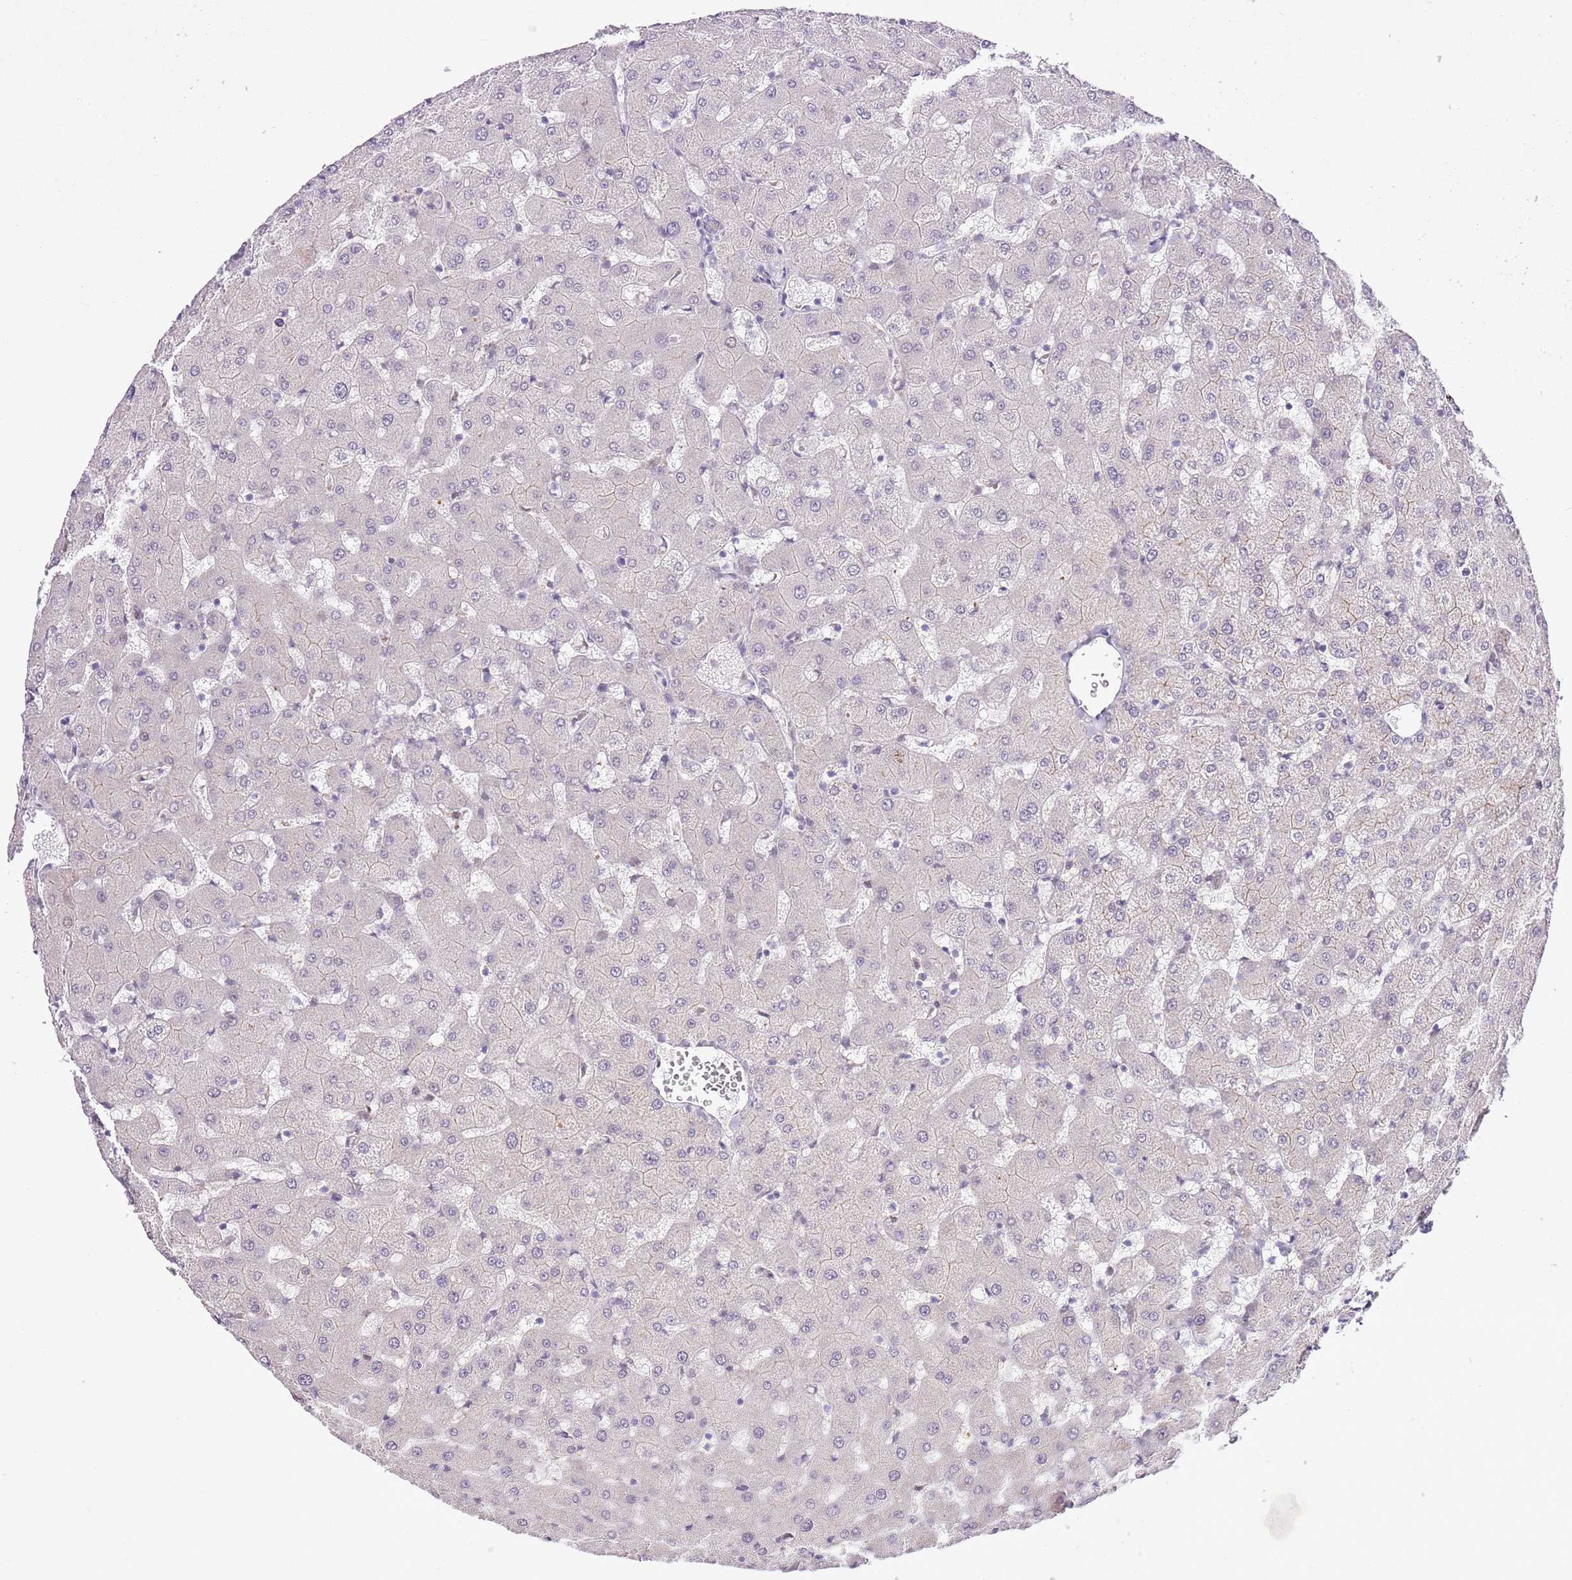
{"staining": {"intensity": "negative", "quantity": "none", "location": "none"}, "tissue": "liver", "cell_type": "Cholangiocytes", "image_type": "normal", "snomed": [{"axis": "morphology", "description": "Normal tissue, NOS"}, {"axis": "topography", "description": "Liver"}], "caption": "The histopathology image exhibits no significant staining in cholangiocytes of liver.", "gene": "NACC2", "patient": {"sex": "female", "age": 63}}